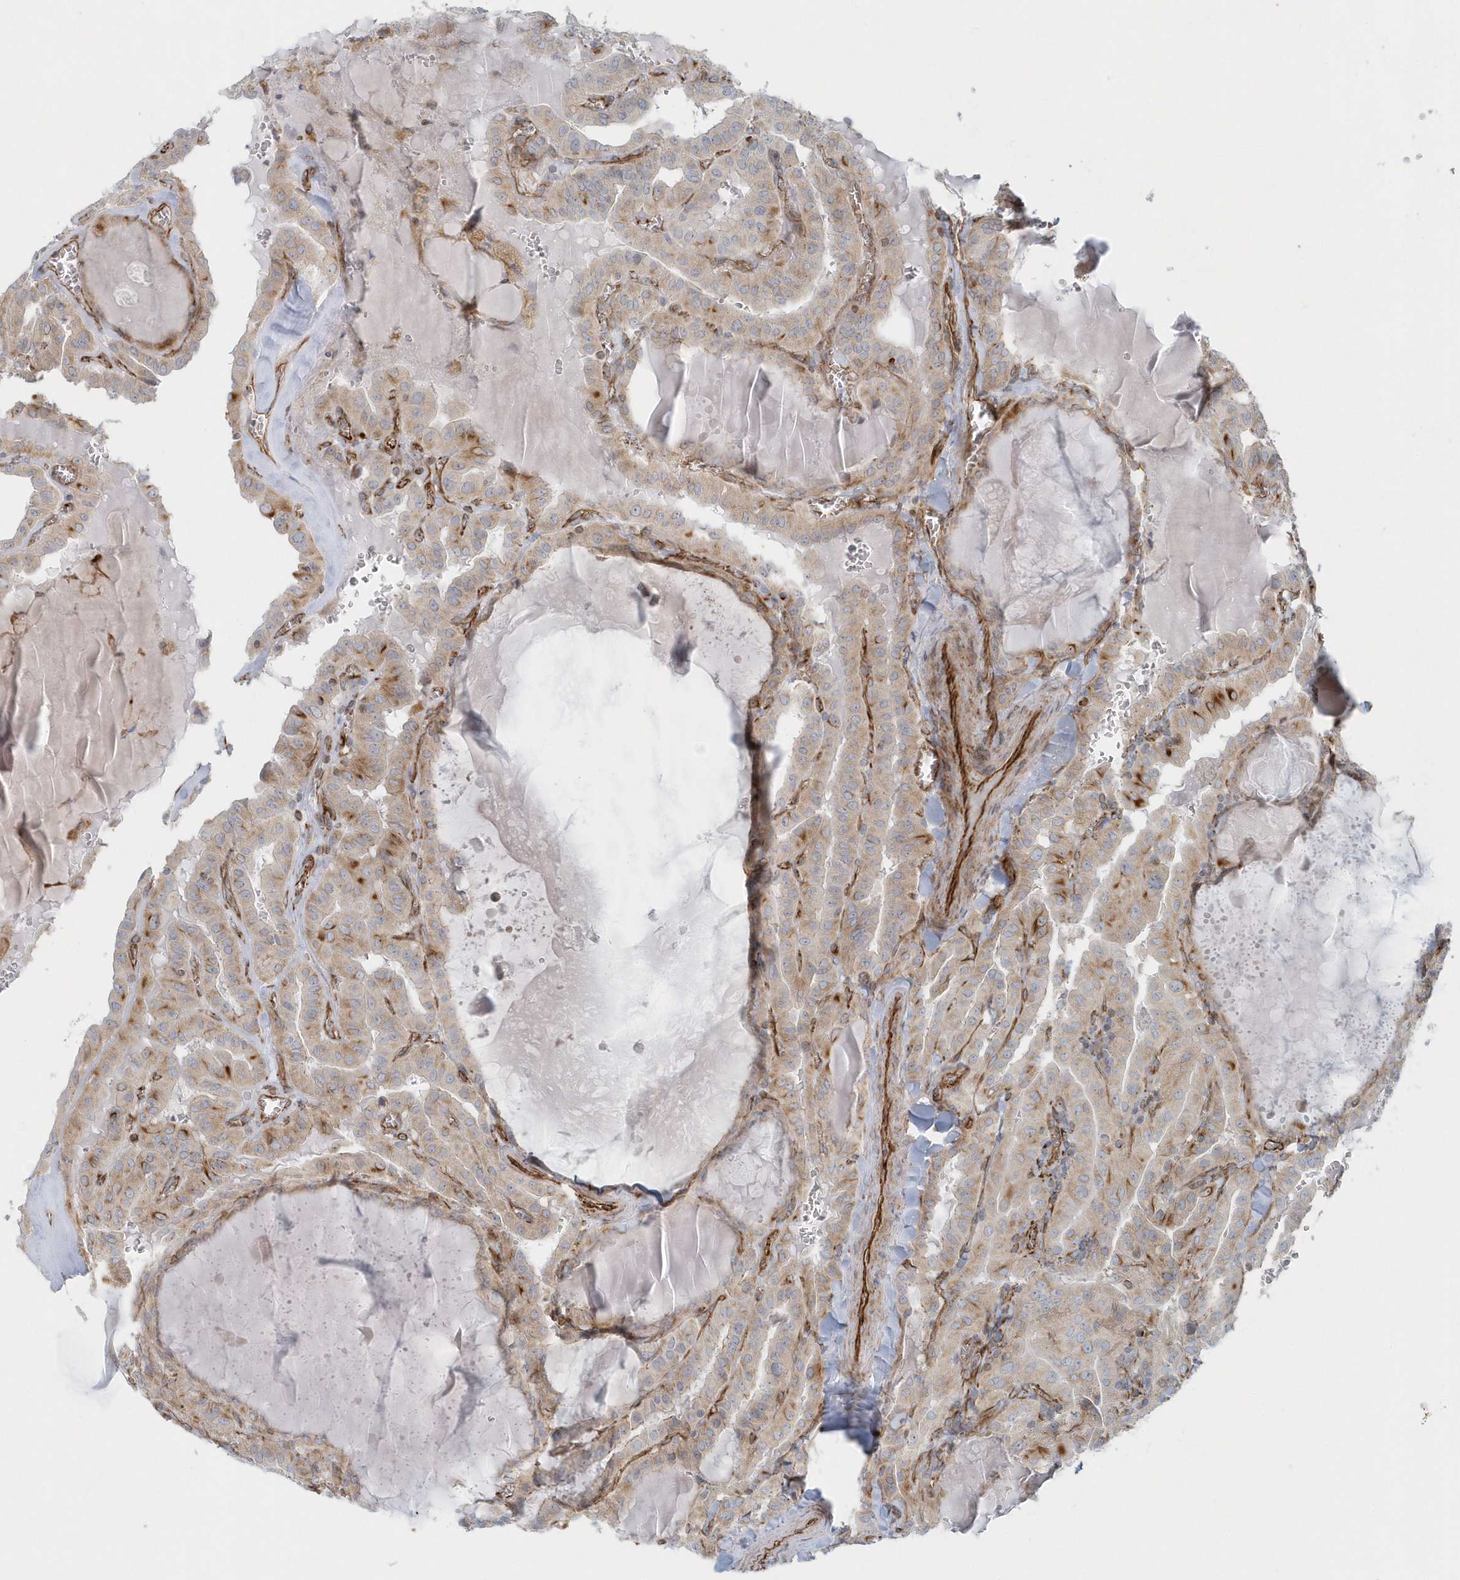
{"staining": {"intensity": "moderate", "quantity": "<25%", "location": "cytoplasmic/membranous"}, "tissue": "thyroid cancer", "cell_type": "Tumor cells", "image_type": "cancer", "snomed": [{"axis": "morphology", "description": "Papillary adenocarcinoma, NOS"}, {"axis": "topography", "description": "Thyroid gland"}], "caption": "Immunohistochemistry (DAB) staining of papillary adenocarcinoma (thyroid) shows moderate cytoplasmic/membranous protein expression in about <25% of tumor cells.", "gene": "GPR152", "patient": {"sex": "male", "age": 52}}